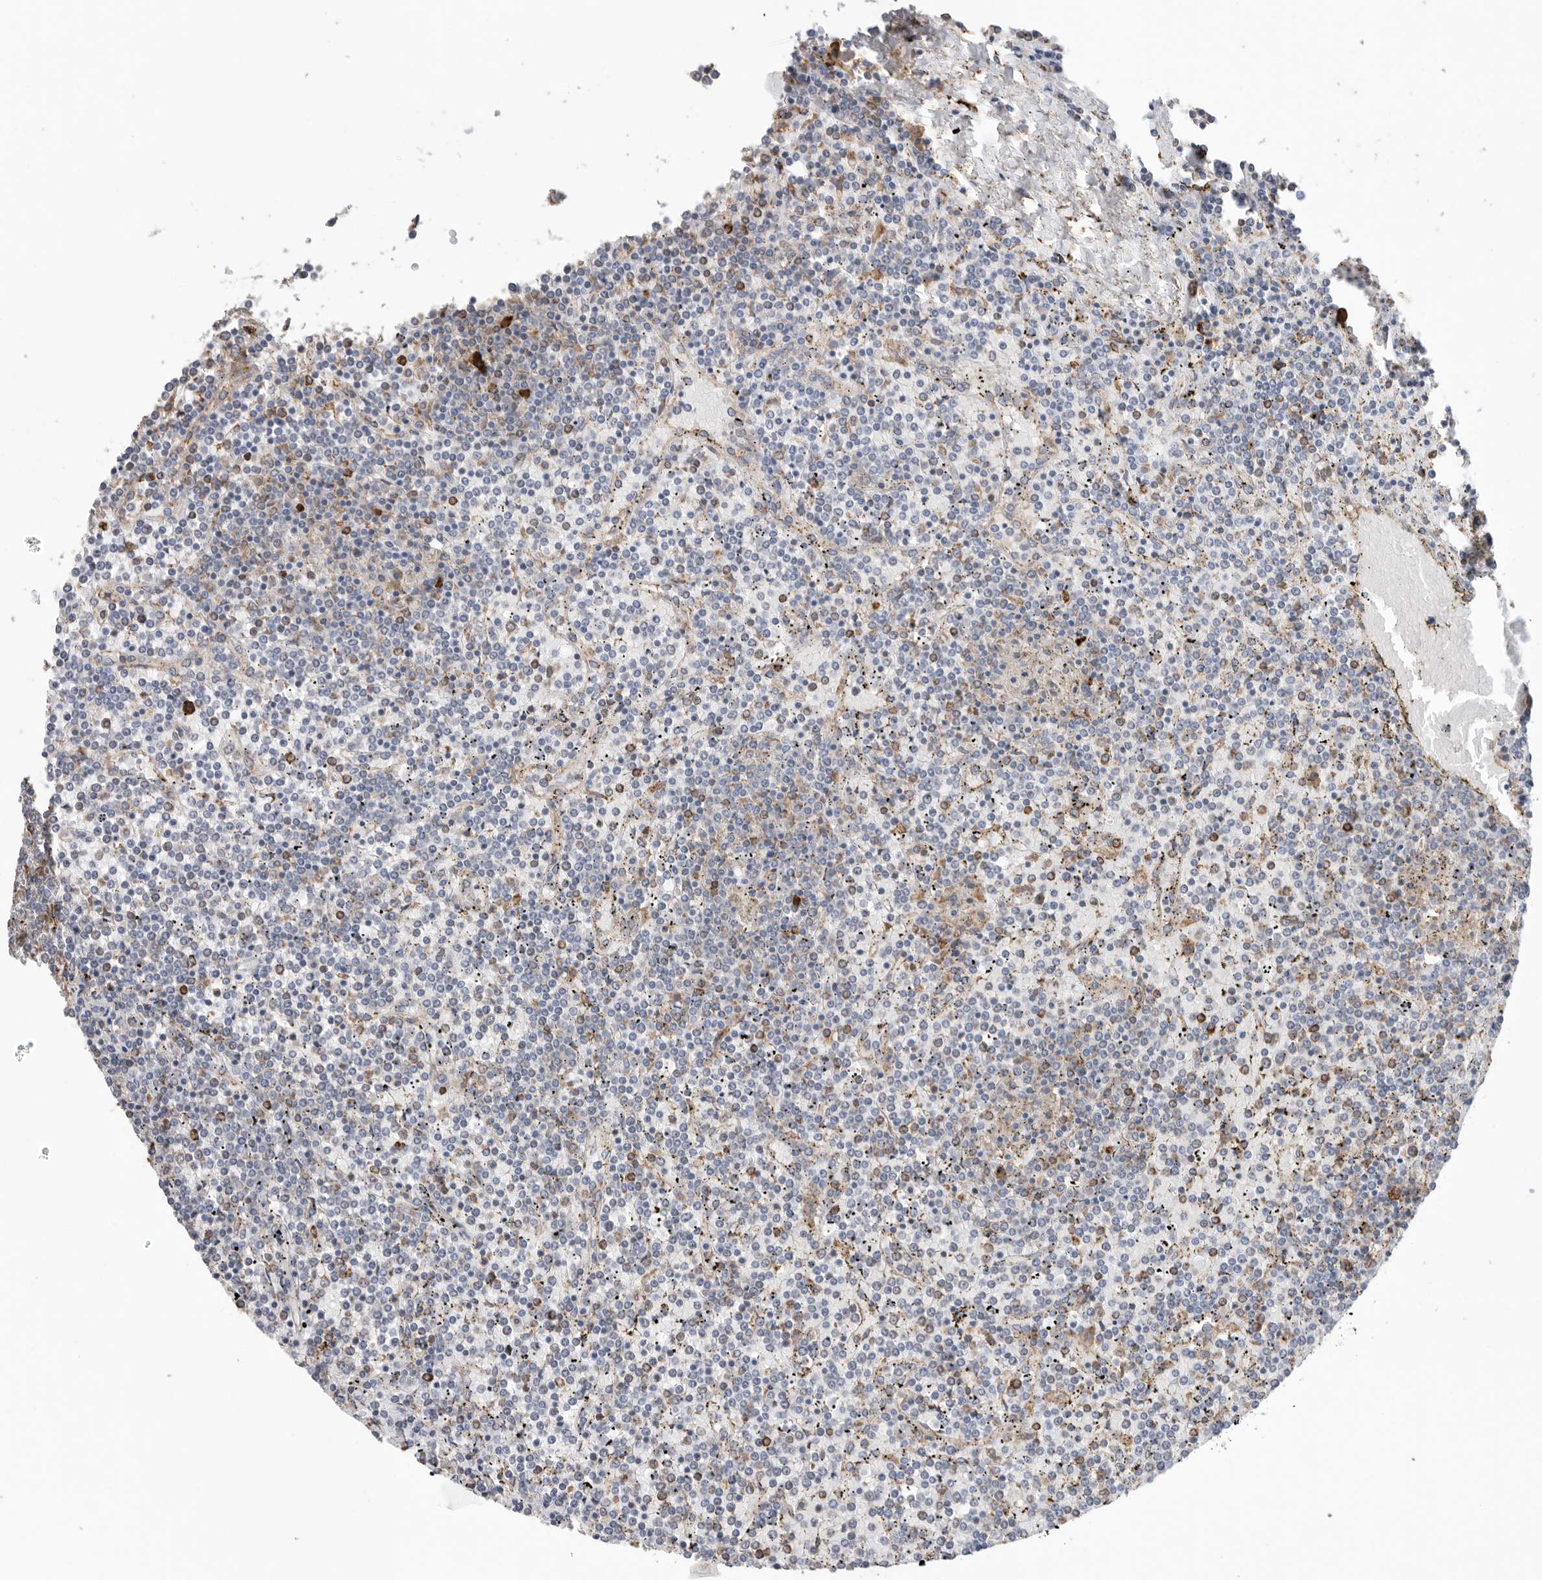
{"staining": {"intensity": "moderate", "quantity": "<25%", "location": "cytoplasmic/membranous"}, "tissue": "lymphoma", "cell_type": "Tumor cells", "image_type": "cancer", "snomed": [{"axis": "morphology", "description": "Malignant lymphoma, non-Hodgkin's type, Low grade"}, {"axis": "topography", "description": "Spleen"}], "caption": "About <25% of tumor cells in human lymphoma show moderate cytoplasmic/membranous protein staining as visualized by brown immunohistochemical staining.", "gene": "BLOC1S5", "patient": {"sex": "female", "age": 19}}